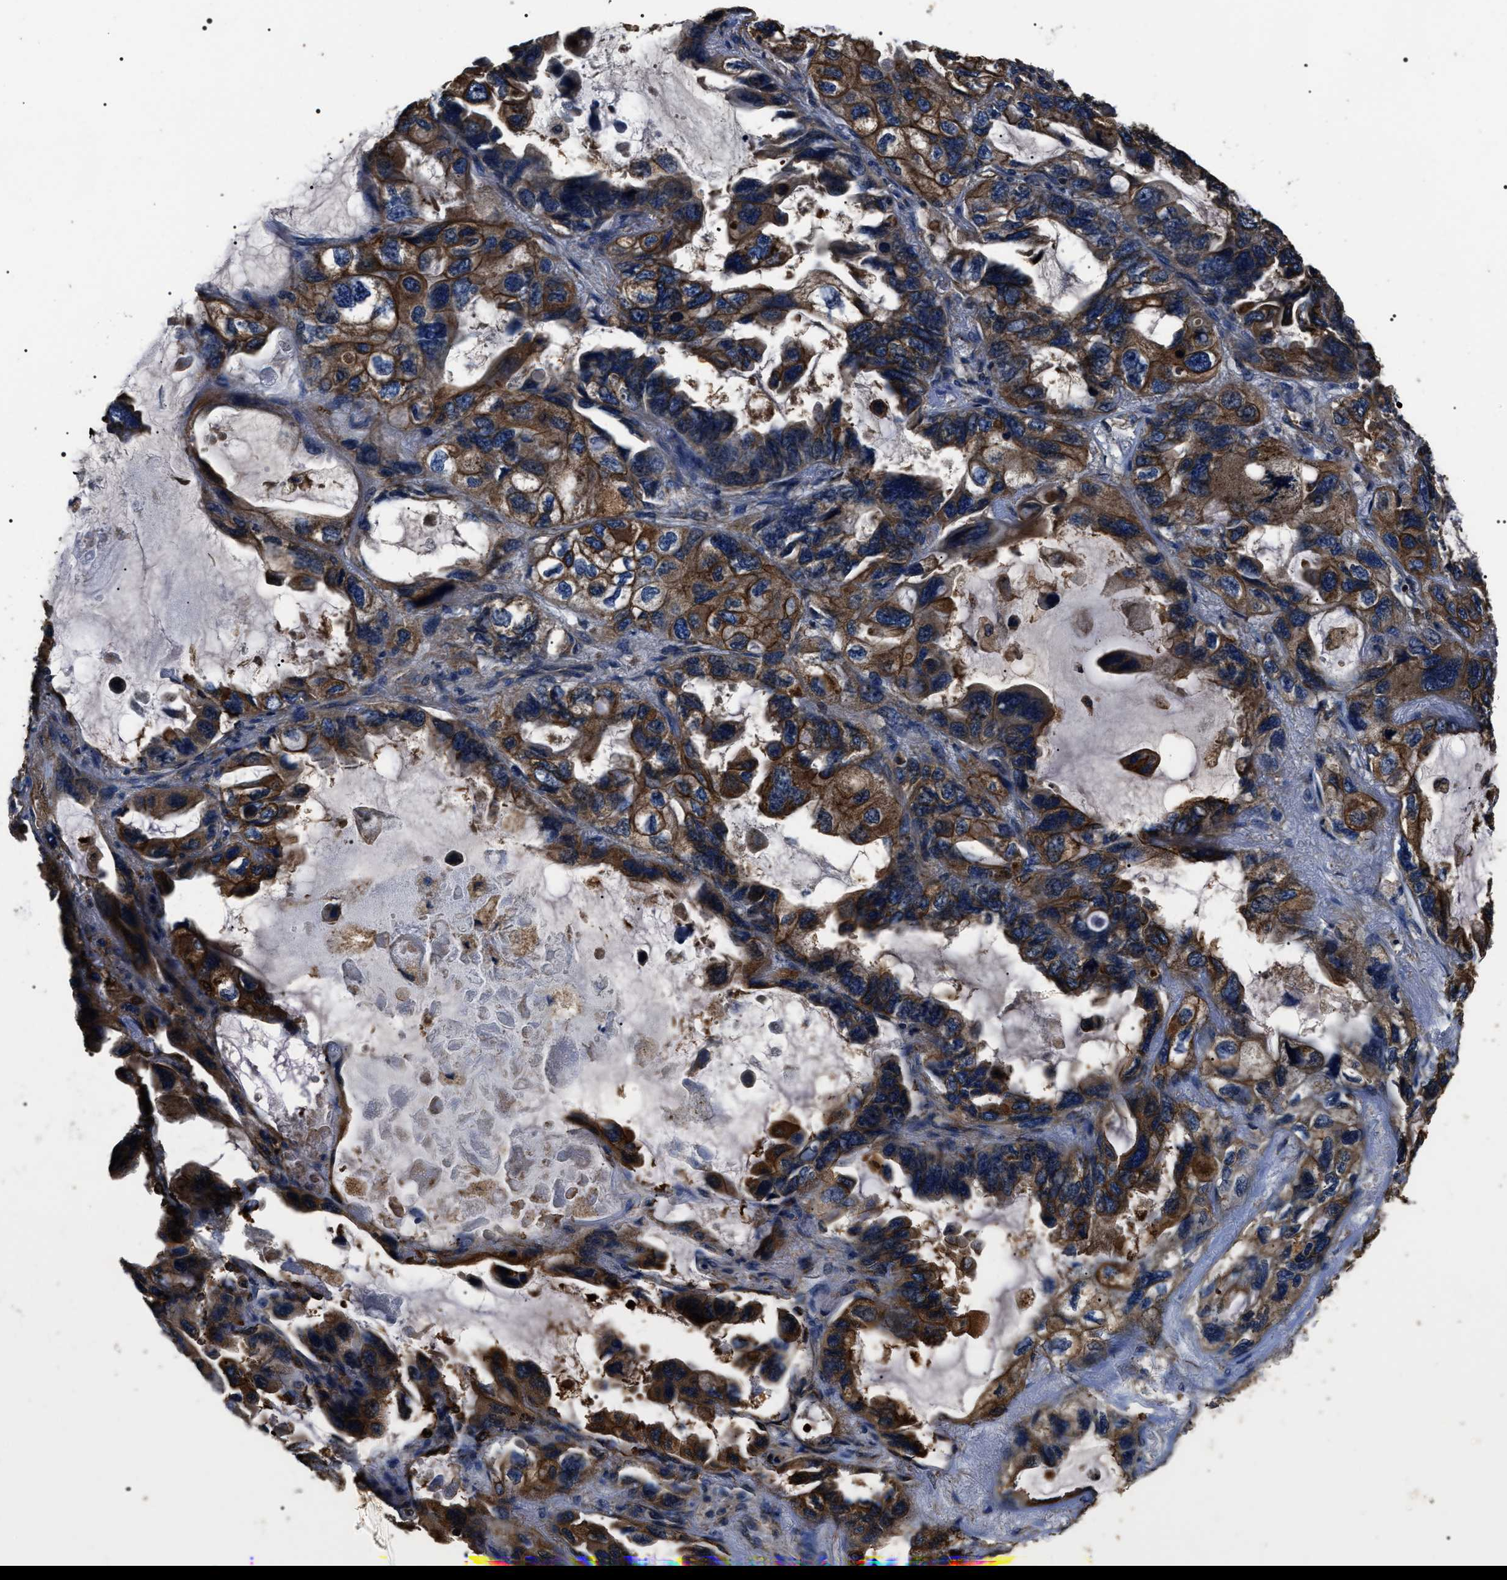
{"staining": {"intensity": "strong", "quantity": ">75%", "location": "cytoplasmic/membranous"}, "tissue": "lung cancer", "cell_type": "Tumor cells", "image_type": "cancer", "snomed": [{"axis": "morphology", "description": "Squamous cell carcinoma, NOS"}, {"axis": "topography", "description": "Lung"}], "caption": "This histopathology image reveals immunohistochemistry (IHC) staining of human lung cancer (squamous cell carcinoma), with high strong cytoplasmic/membranous positivity in approximately >75% of tumor cells.", "gene": "HSCB", "patient": {"sex": "female", "age": 73}}